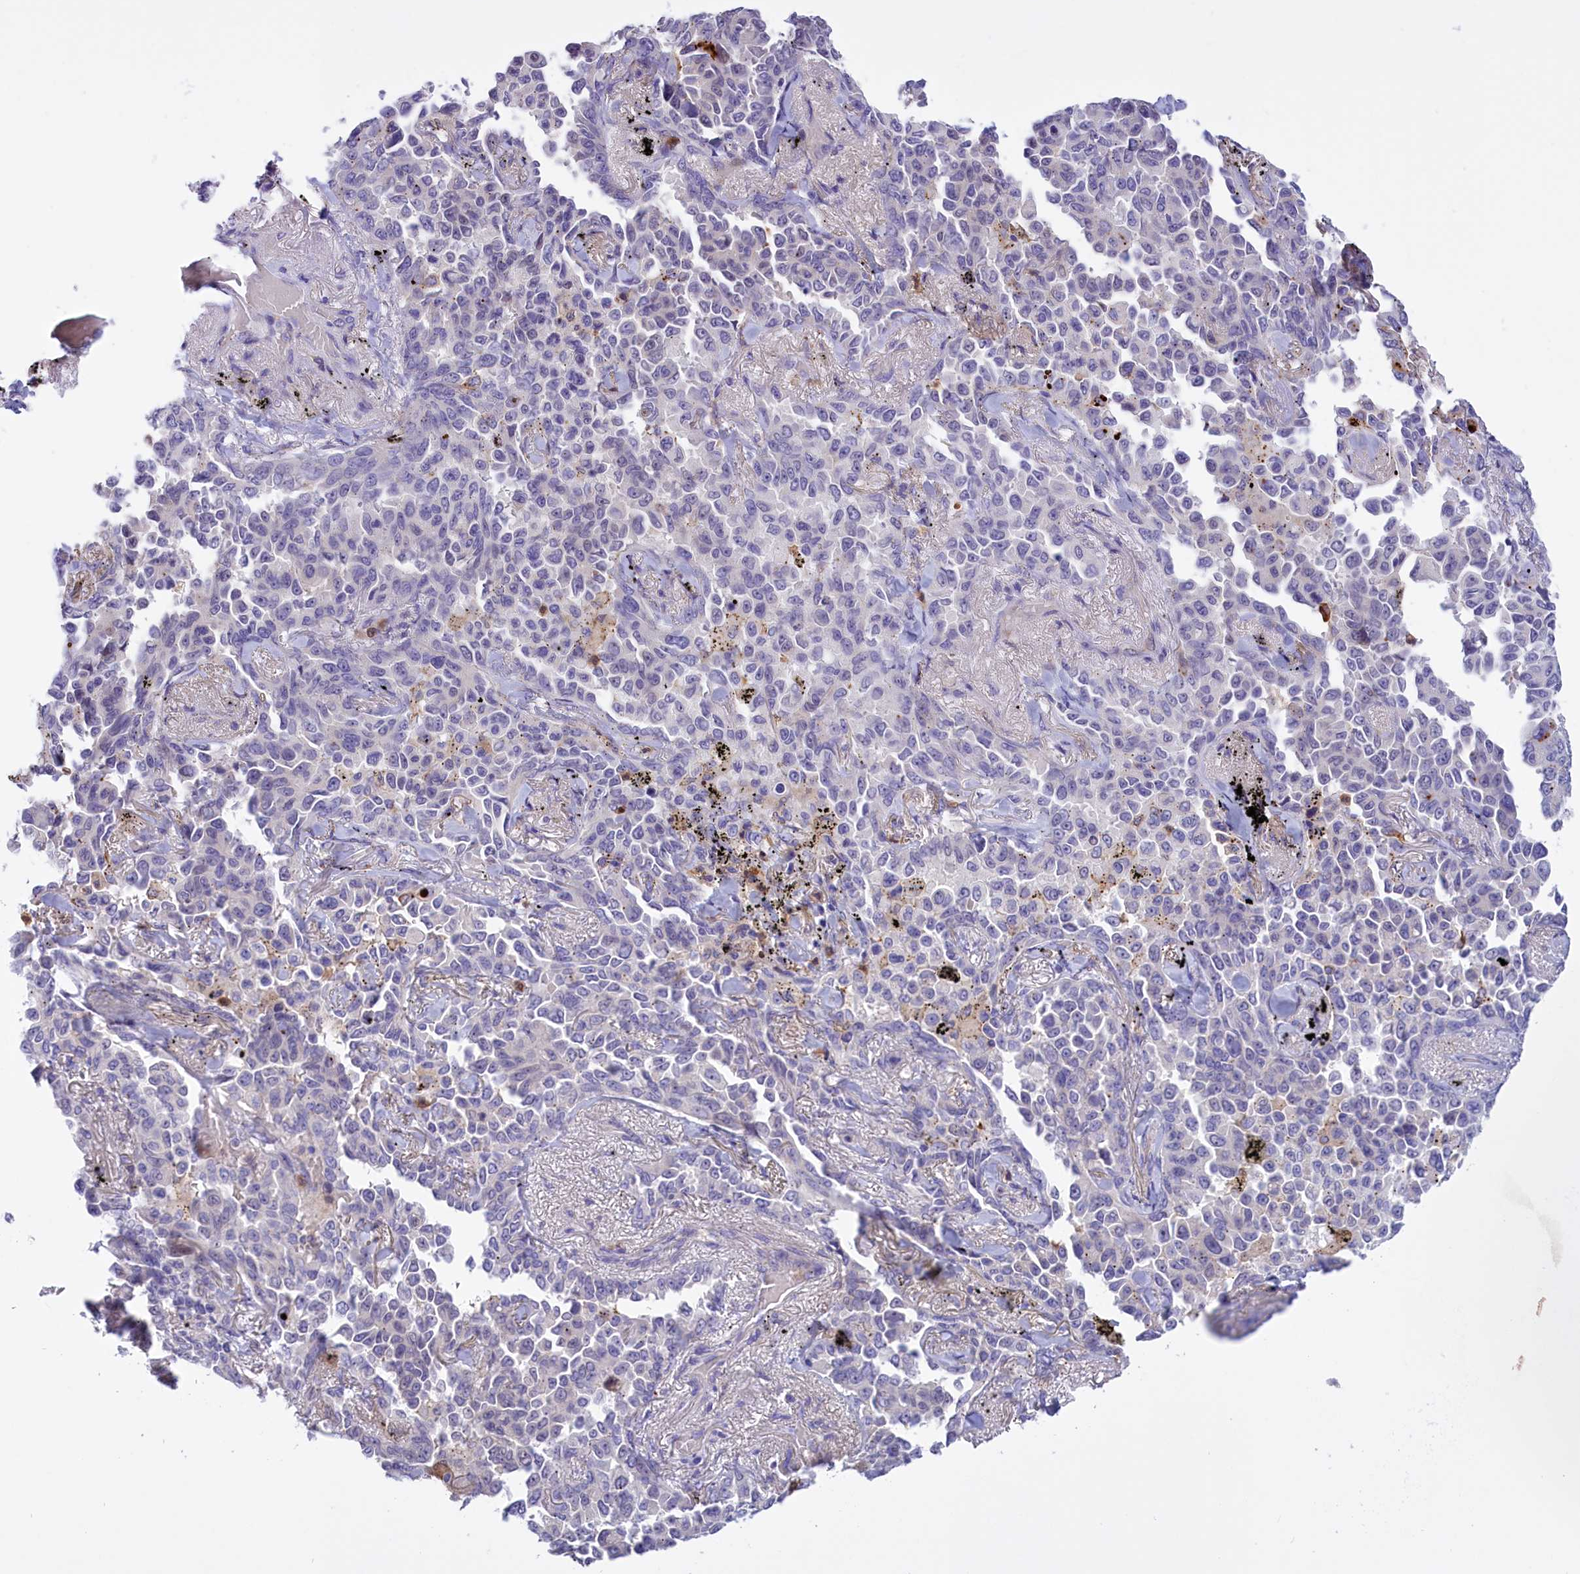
{"staining": {"intensity": "negative", "quantity": "none", "location": "none"}, "tissue": "lung cancer", "cell_type": "Tumor cells", "image_type": "cancer", "snomed": [{"axis": "morphology", "description": "Adenocarcinoma, NOS"}, {"axis": "topography", "description": "Lung"}], "caption": "IHC micrograph of human lung adenocarcinoma stained for a protein (brown), which demonstrates no staining in tumor cells.", "gene": "FAM149B1", "patient": {"sex": "female", "age": 67}}